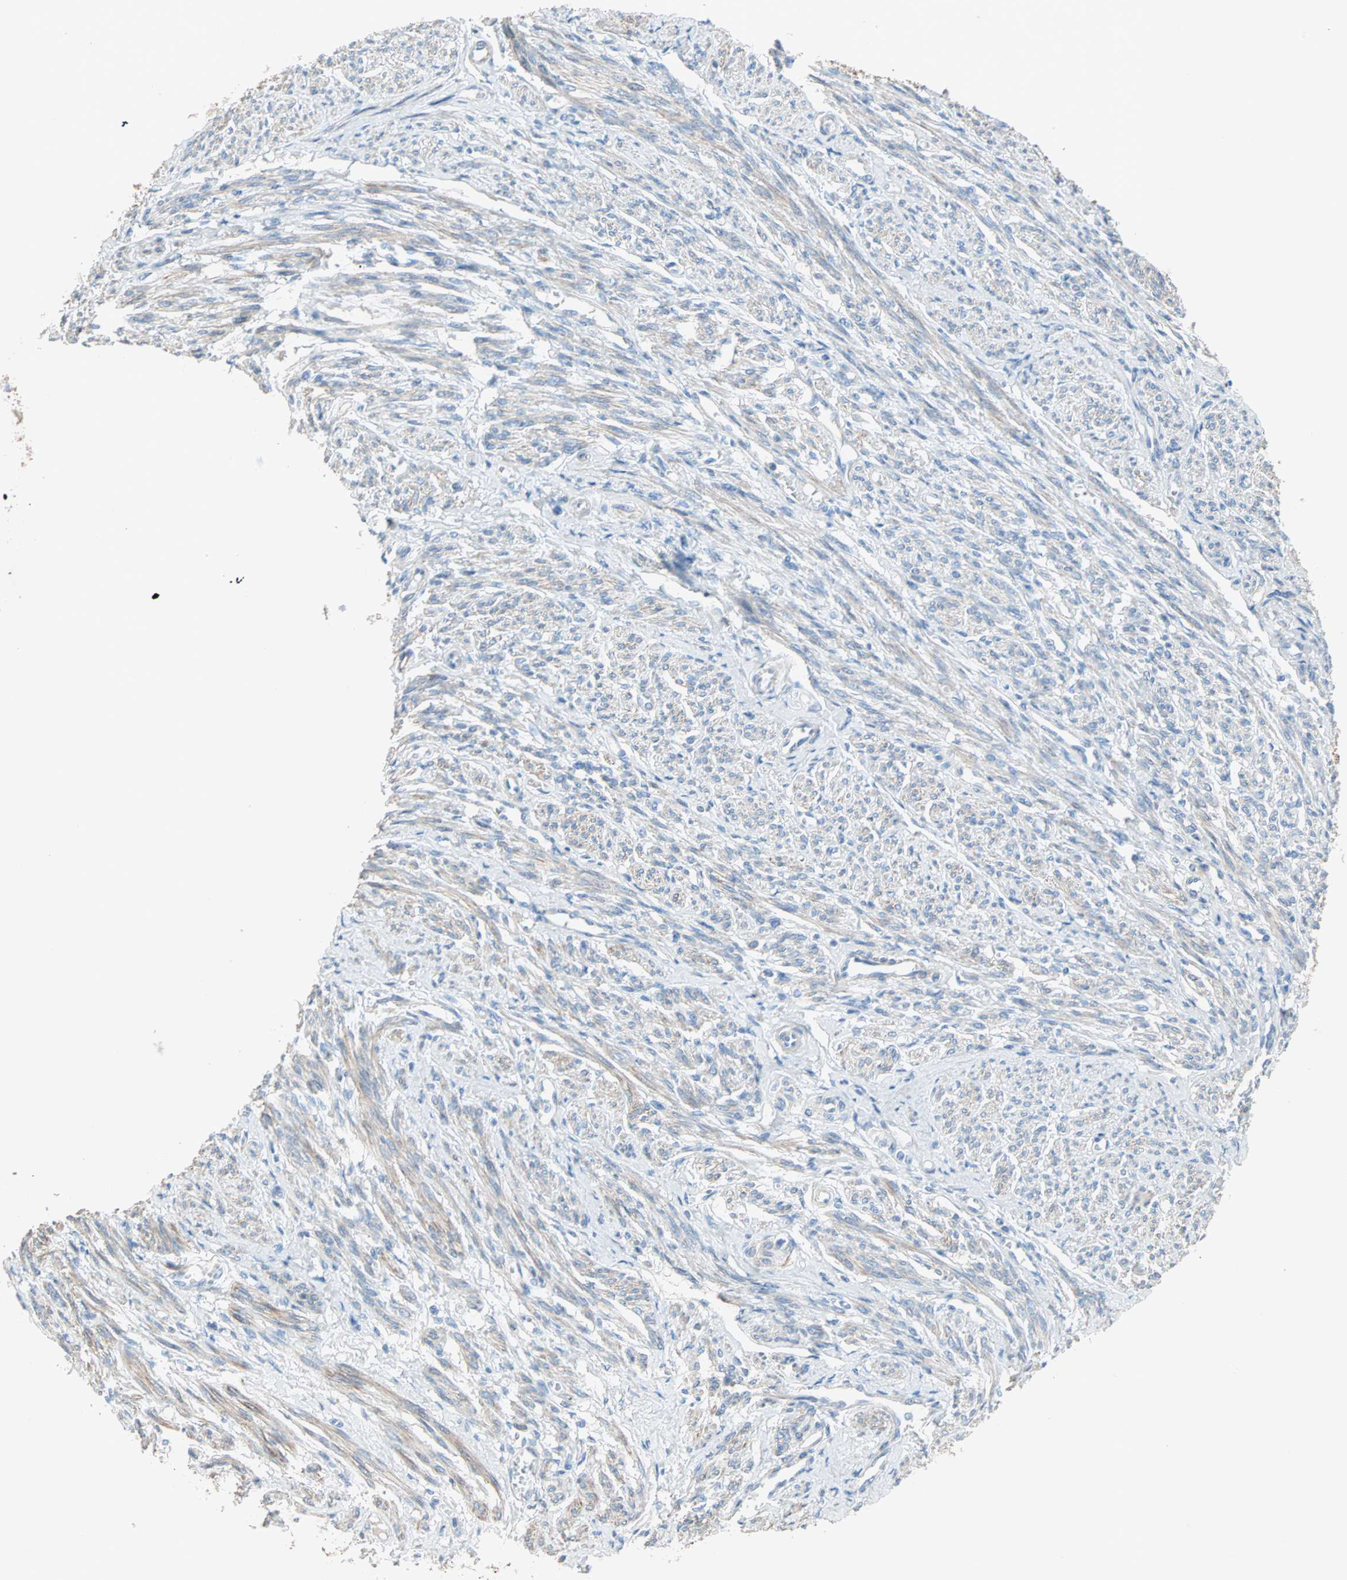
{"staining": {"intensity": "moderate", "quantity": ">75%", "location": "cytoplasmic/membranous"}, "tissue": "smooth muscle", "cell_type": "Smooth muscle cells", "image_type": "normal", "snomed": [{"axis": "morphology", "description": "Normal tissue, NOS"}, {"axis": "topography", "description": "Smooth muscle"}], "caption": "Immunohistochemical staining of normal smooth muscle exhibits medium levels of moderate cytoplasmic/membranous staining in approximately >75% of smooth muscle cells.", "gene": "ACVRL1", "patient": {"sex": "female", "age": 65}}